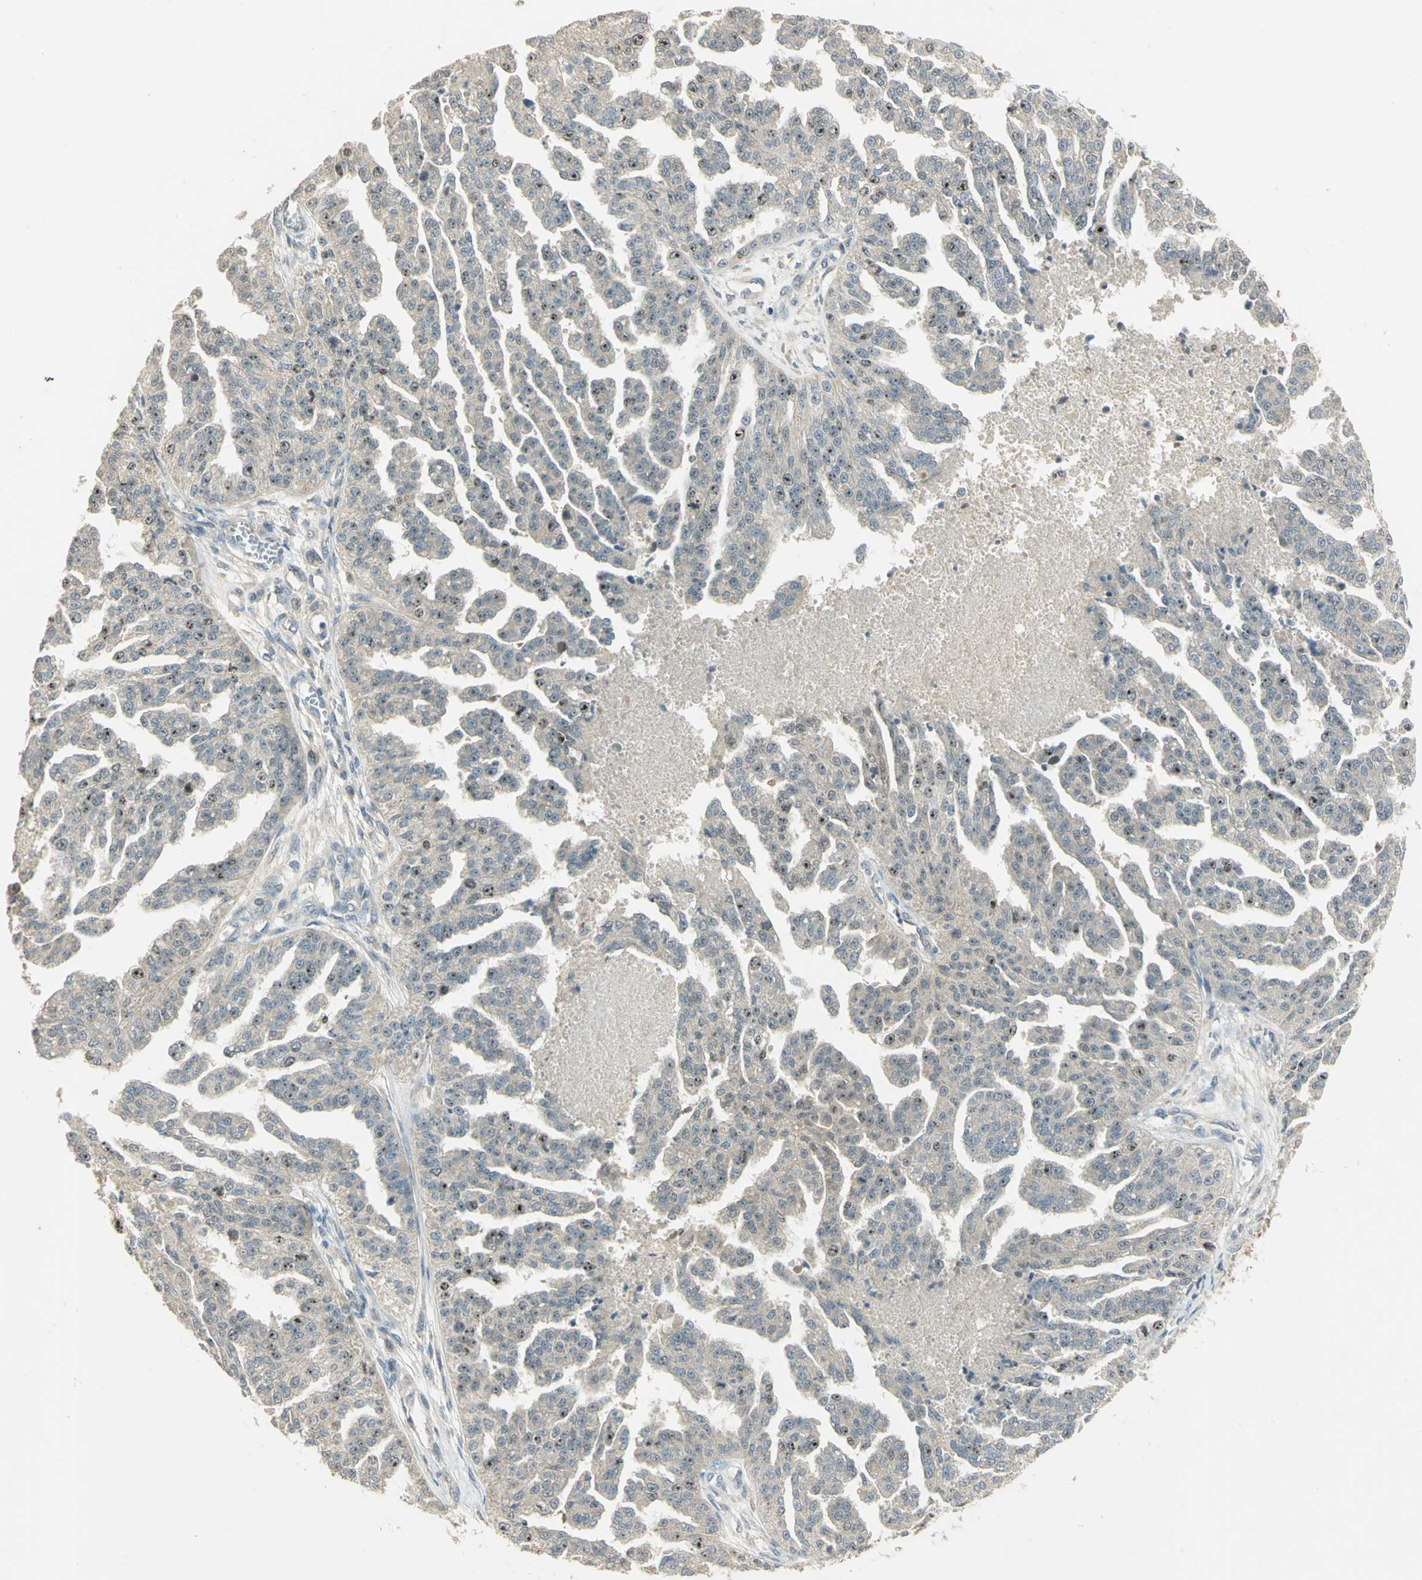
{"staining": {"intensity": "moderate", "quantity": "<25%", "location": "nuclear"}, "tissue": "ovarian cancer", "cell_type": "Tumor cells", "image_type": "cancer", "snomed": [{"axis": "morphology", "description": "Cystadenocarcinoma, serous, NOS"}, {"axis": "topography", "description": "Ovary"}], "caption": "DAB (3,3'-diaminobenzidine) immunohistochemical staining of human ovarian cancer (serous cystadenocarcinoma) displays moderate nuclear protein positivity in approximately <25% of tumor cells.", "gene": "BIRC2", "patient": {"sex": "female", "age": 58}}